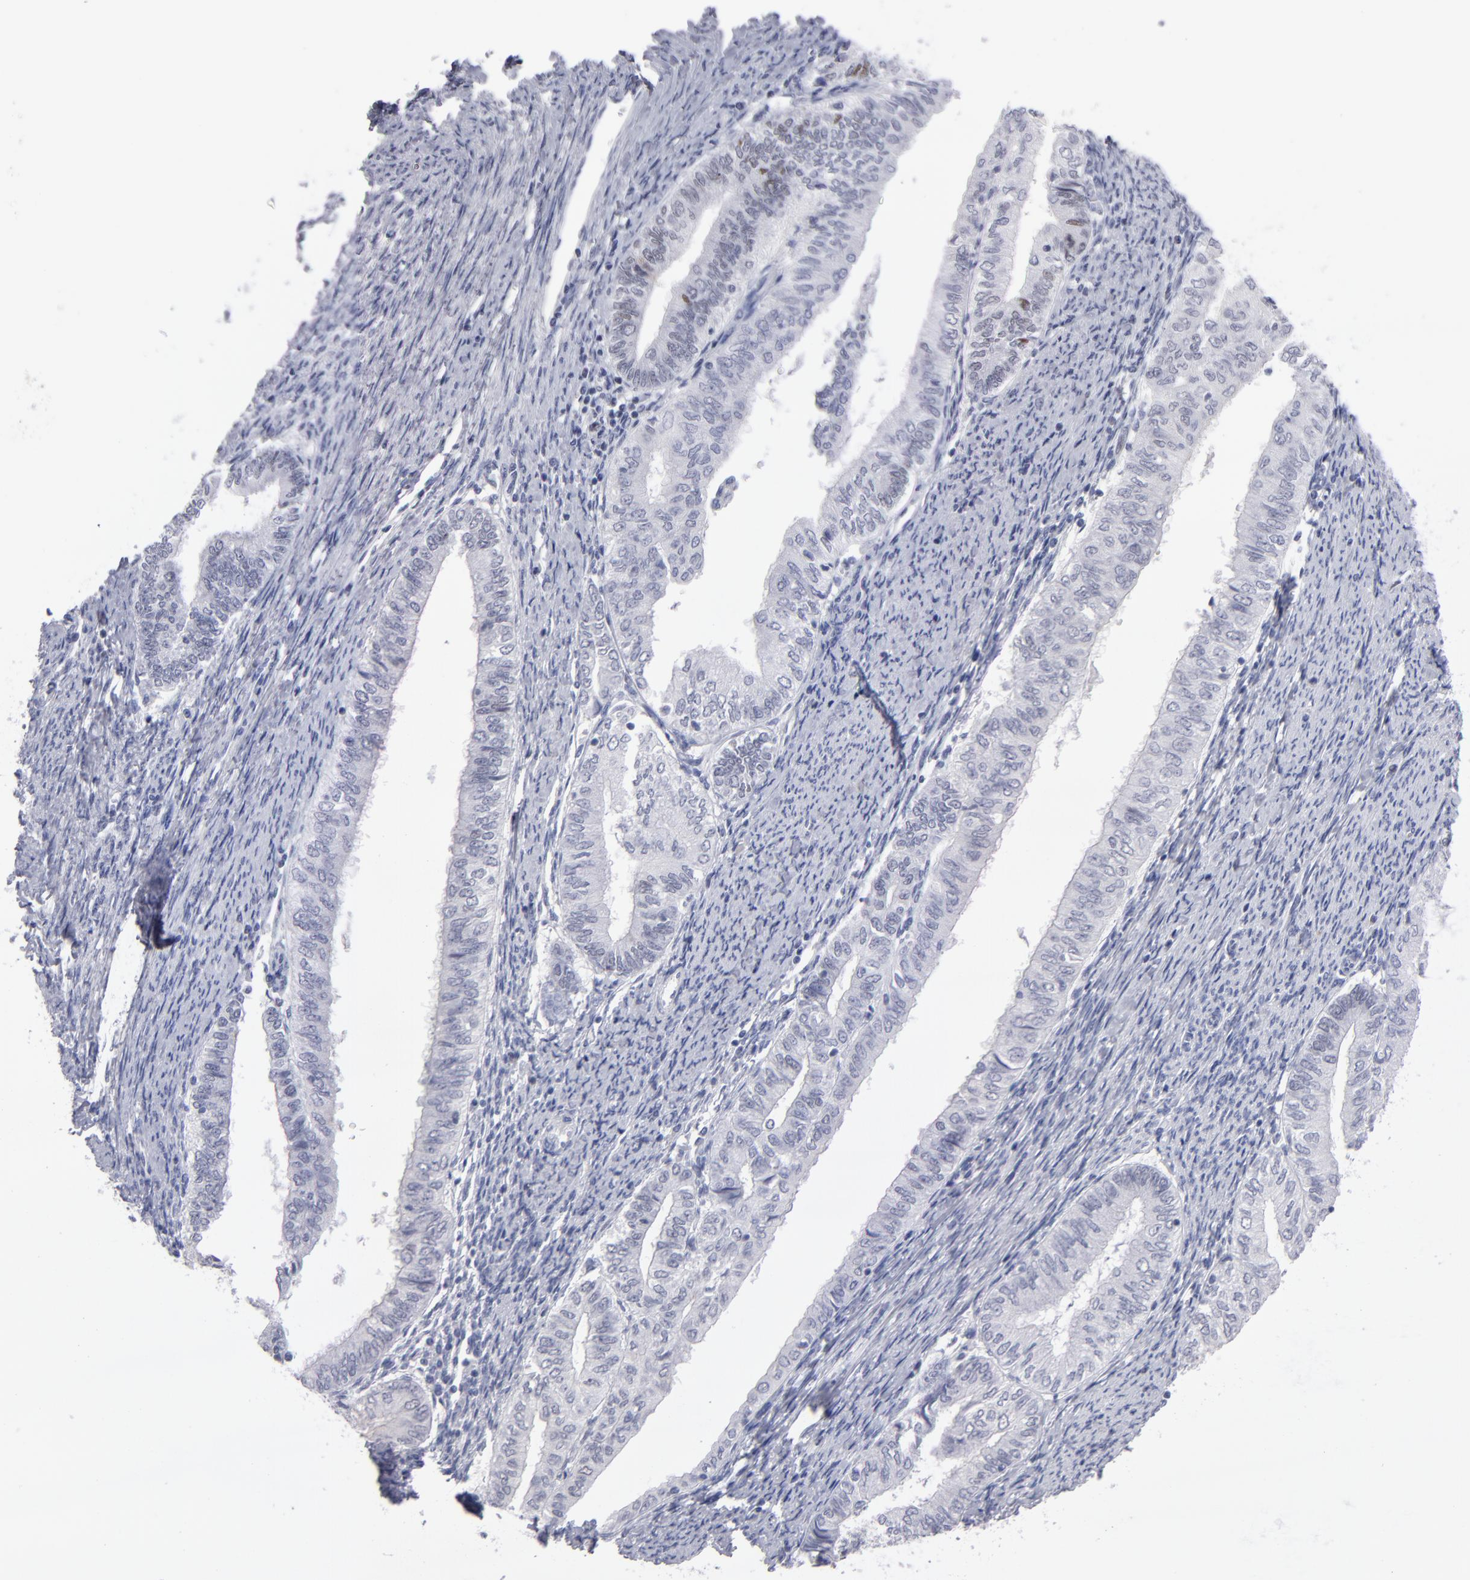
{"staining": {"intensity": "moderate", "quantity": "<25%", "location": "nuclear"}, "tissue": "endometrial cancer", "cell_type": "Tumor cells", "image_type": "cancer", "snomed": [{"axis": "morphology", "description": "Adenocarcinoma, NOS"}, {"axis": "topography", "description": "Endometrium"}], "caption": "This histopathology image reveals adenocarcinoma (endometrial) stained with IHC to label a protein in brown. The nuclear of tumor cells show moderate positivity for the protein. Nuclei are counter-stained blue.", "gene": "TEX11", "patient": {"sex": "female", "age": 66}}